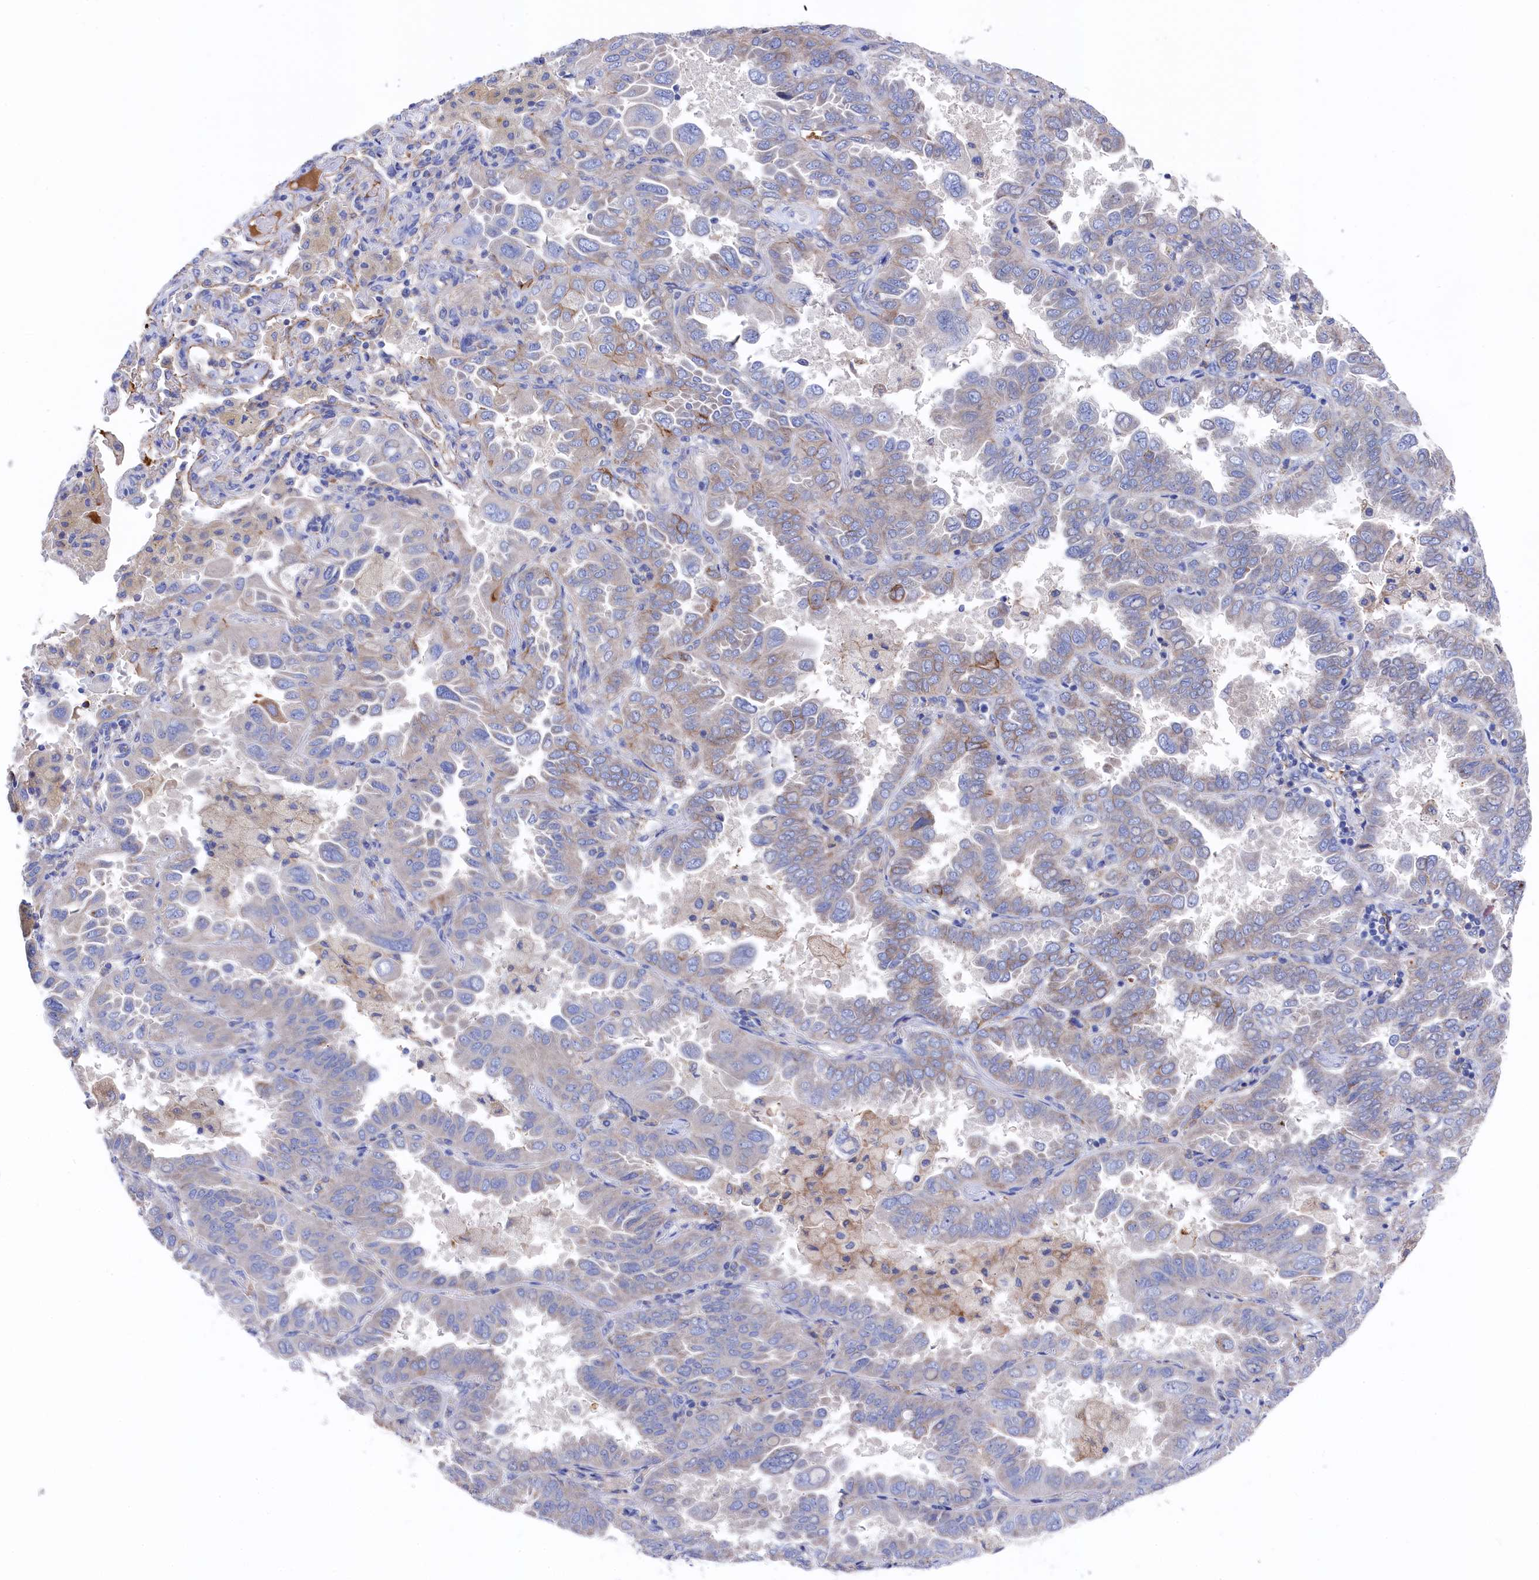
{"staining": {"intensity": "weak", "quantity": "<25%", "location": "cytoplasmic/membranous"}, "tissue": "lung cancer", "cell_type": "Tumor cells", "image_type": "cancer", "snomed": [{"axis": "morphology", "description": "Adenocarcinoma, NOS"}, {"axis": "topography", "description": "Lung"}], "caption": "This is an immunohistochemistry photomicrograph of human adenocarcinoma (lung). There is no expression in tumor cells.", "gene": "C12orf73", "patient": {"sex": "male", "age": 64}}